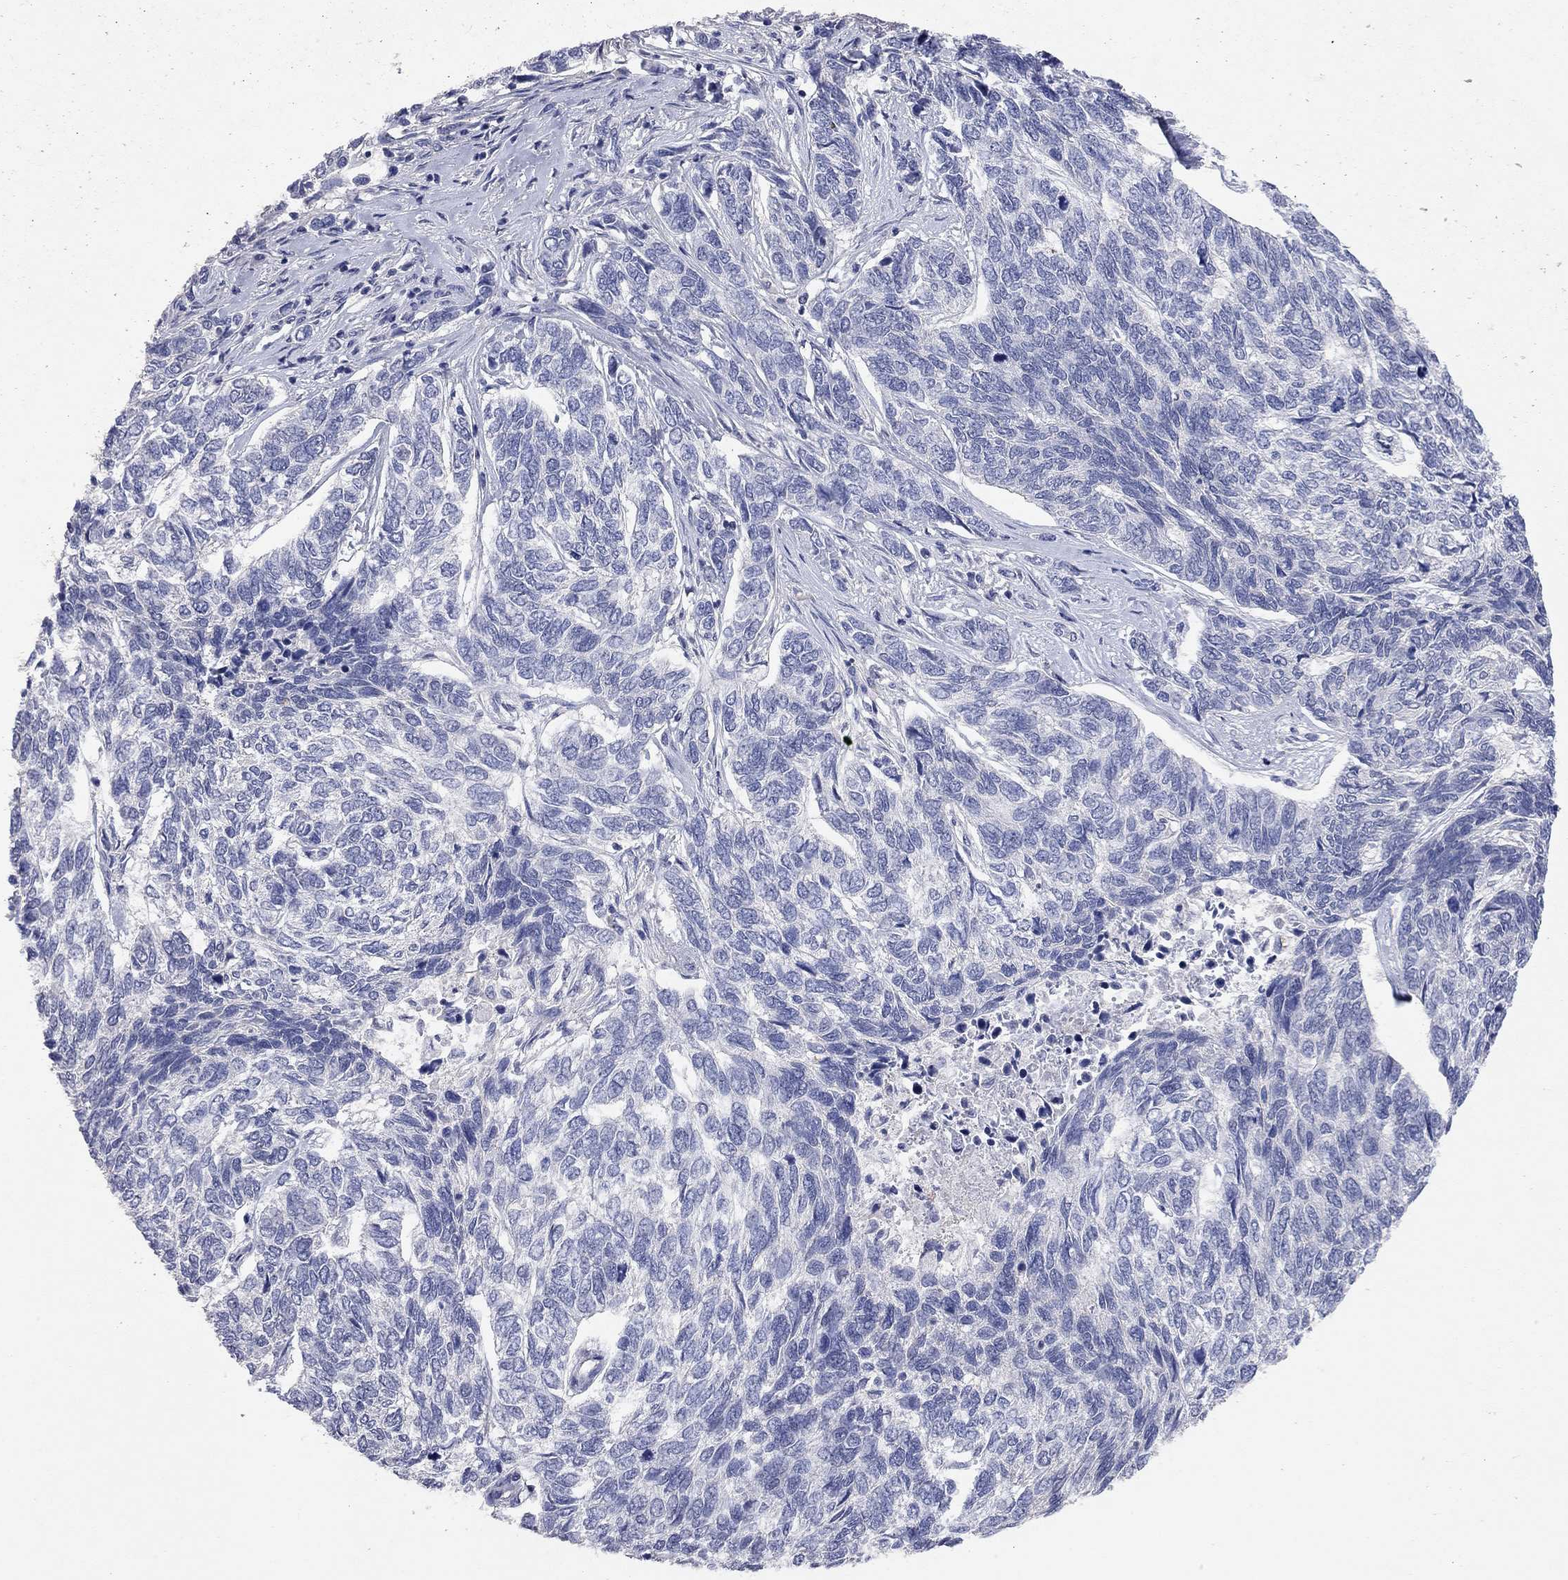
{"staining": {"intensity": "negative", "quantity": "none", "location": "none"}, "tissue": "skin cancer", "cell_type": "Tumor cells", "image_type": "cancer", "snomed": [{"axis": "morphology", "description": "Basal cell carcinoma"}, {"axis": "topography", "description": "Skin"}], "caption": "There is no significant positivity in tumor cells of skin basal cell carcinoma.", "gene": "MMP13", "patient": {"sex": "female", "age": 65}}